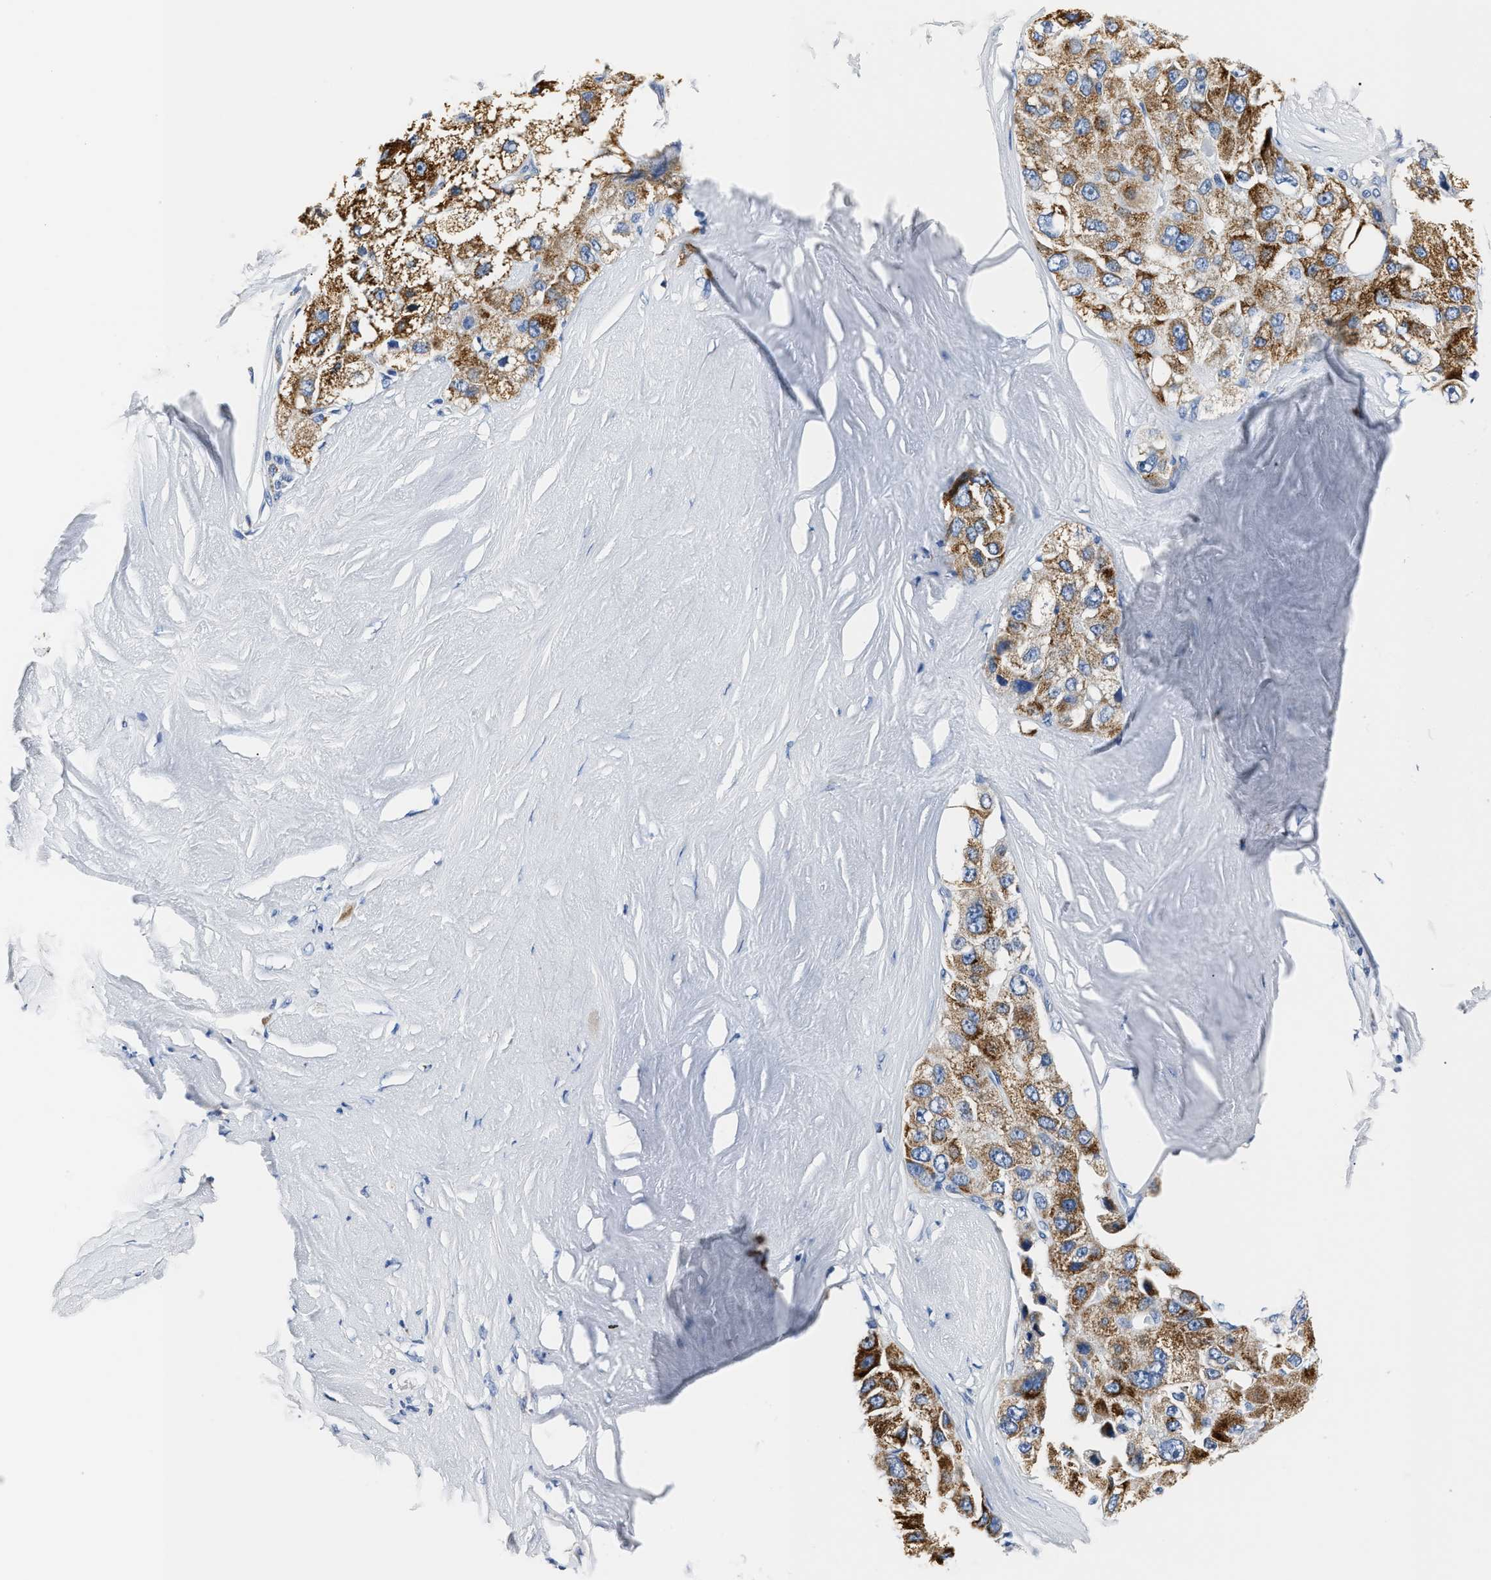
{"staining": {"intensity": "strong", "quantity": ">75%", "location": "cytoplasmic/membranous"}, "tissue": "liver cancer", "cell_type": "Tumor cells", "image_type": "cancer", "snomed": [{"axis": "morphology", "description": "Carcinoma, Hepatocellular, NOS"}, {"axis": "topography", "description": "Liver"}], "caption": "A brown stain labels strong cytoplasmic/membranous expression of a protein in human liver cancer tumor cells. (DAB (3,3'-diaminobenzidine) = brown stain, brightfield microscopy at high magnification).", "gene": "AMACR", "patient": {"sex": "male", "age": 80}}